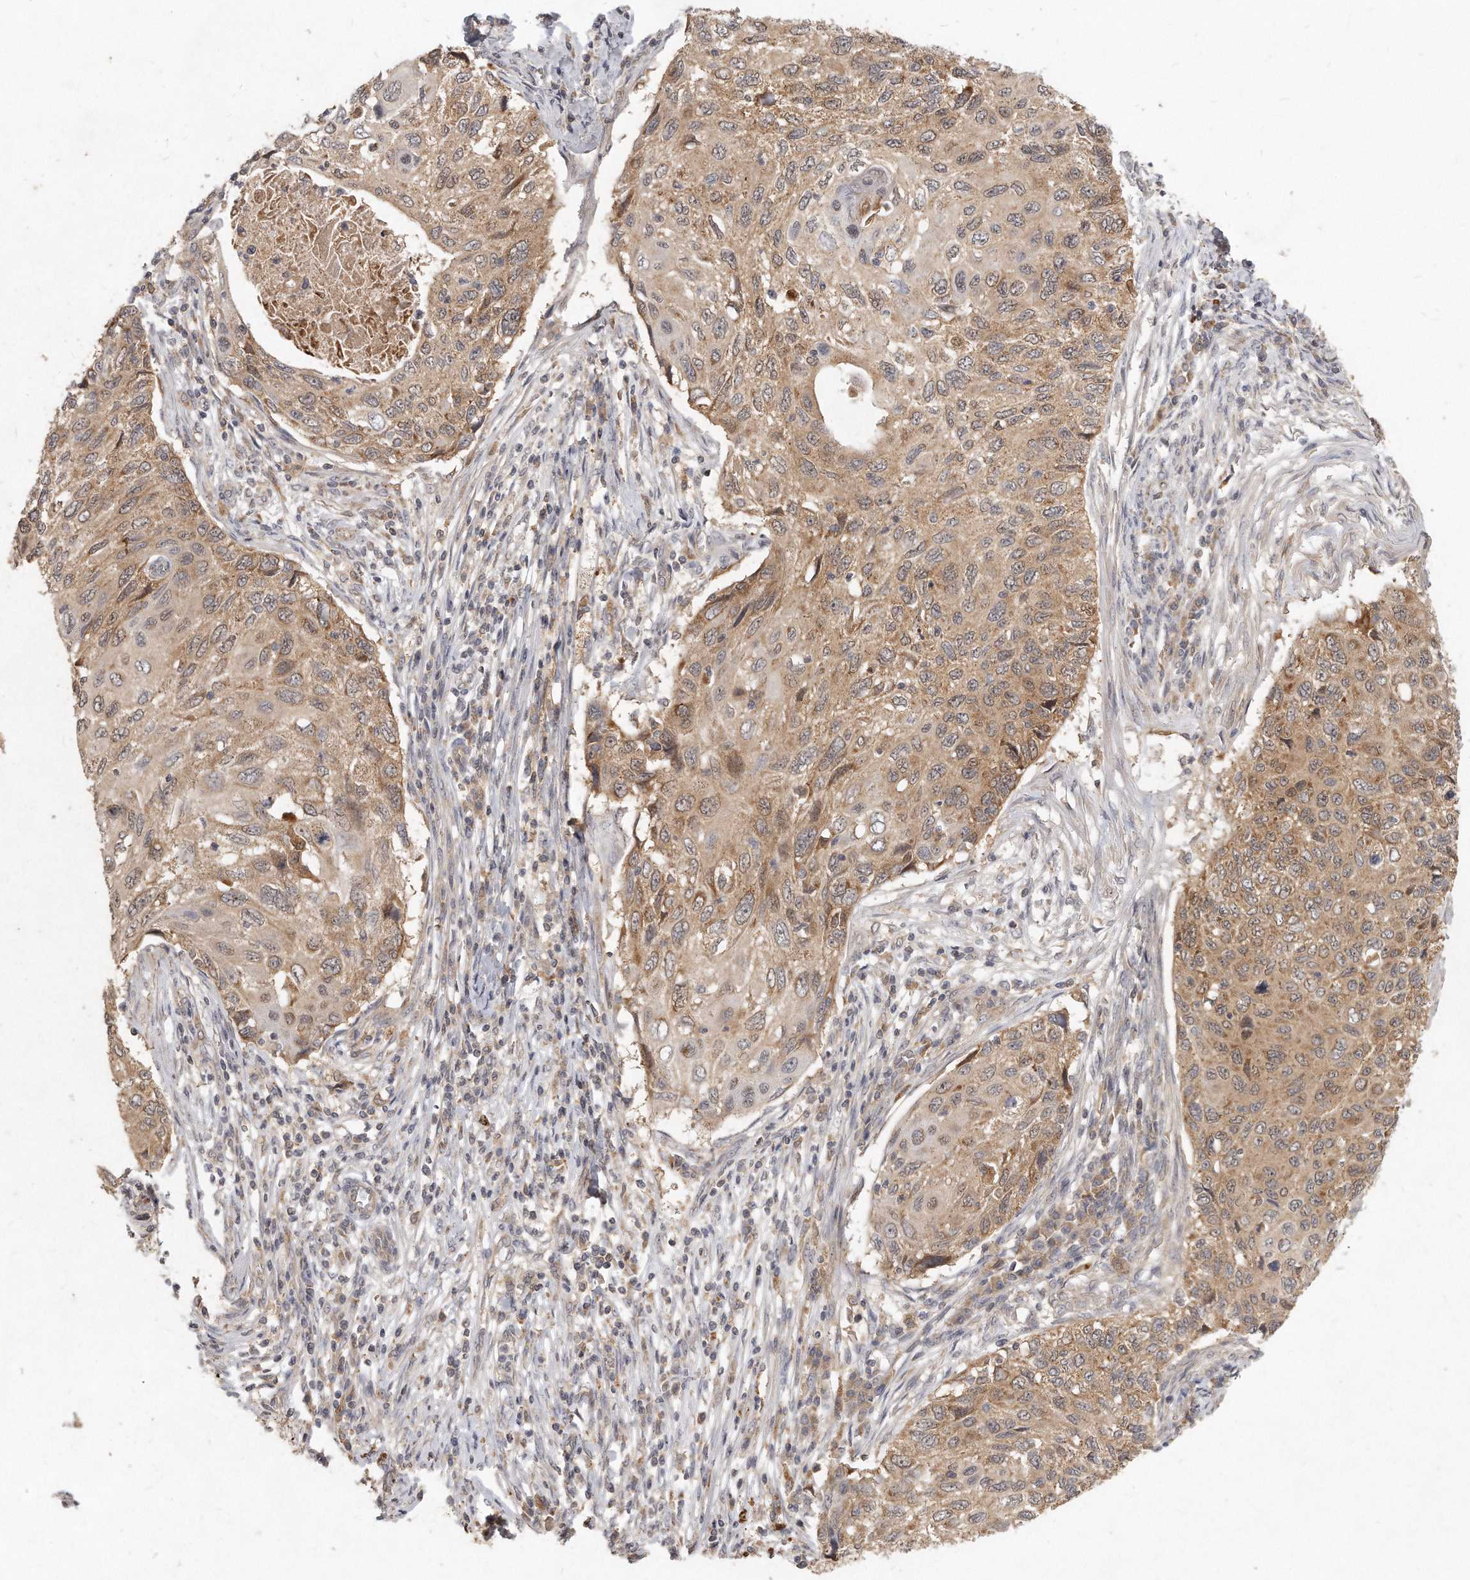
{"staining": {"intensity": "moderate", "quantity": ">75%", "location": "cytoplasmic/membranous"}, "tissue": "cervical cancer", "cell_type": "Tumor cells", "image_type": "cancer", "snomed": [{"axis": "morphology", "description": "Squamous cell carcinoma, NOS"}, {"axis": "topography", "description": "Cervix"}], "caption": "DAB (3,3'-diaminobenzidine) immunohistochemical staining of squamous cell carcinoma (cervical) exhibits moderate cytoplasmic/membranous protein expression in about >75% of tumor cells.", "gene": "LGALS8", "patient": {"sex": "female", "age": 70}}